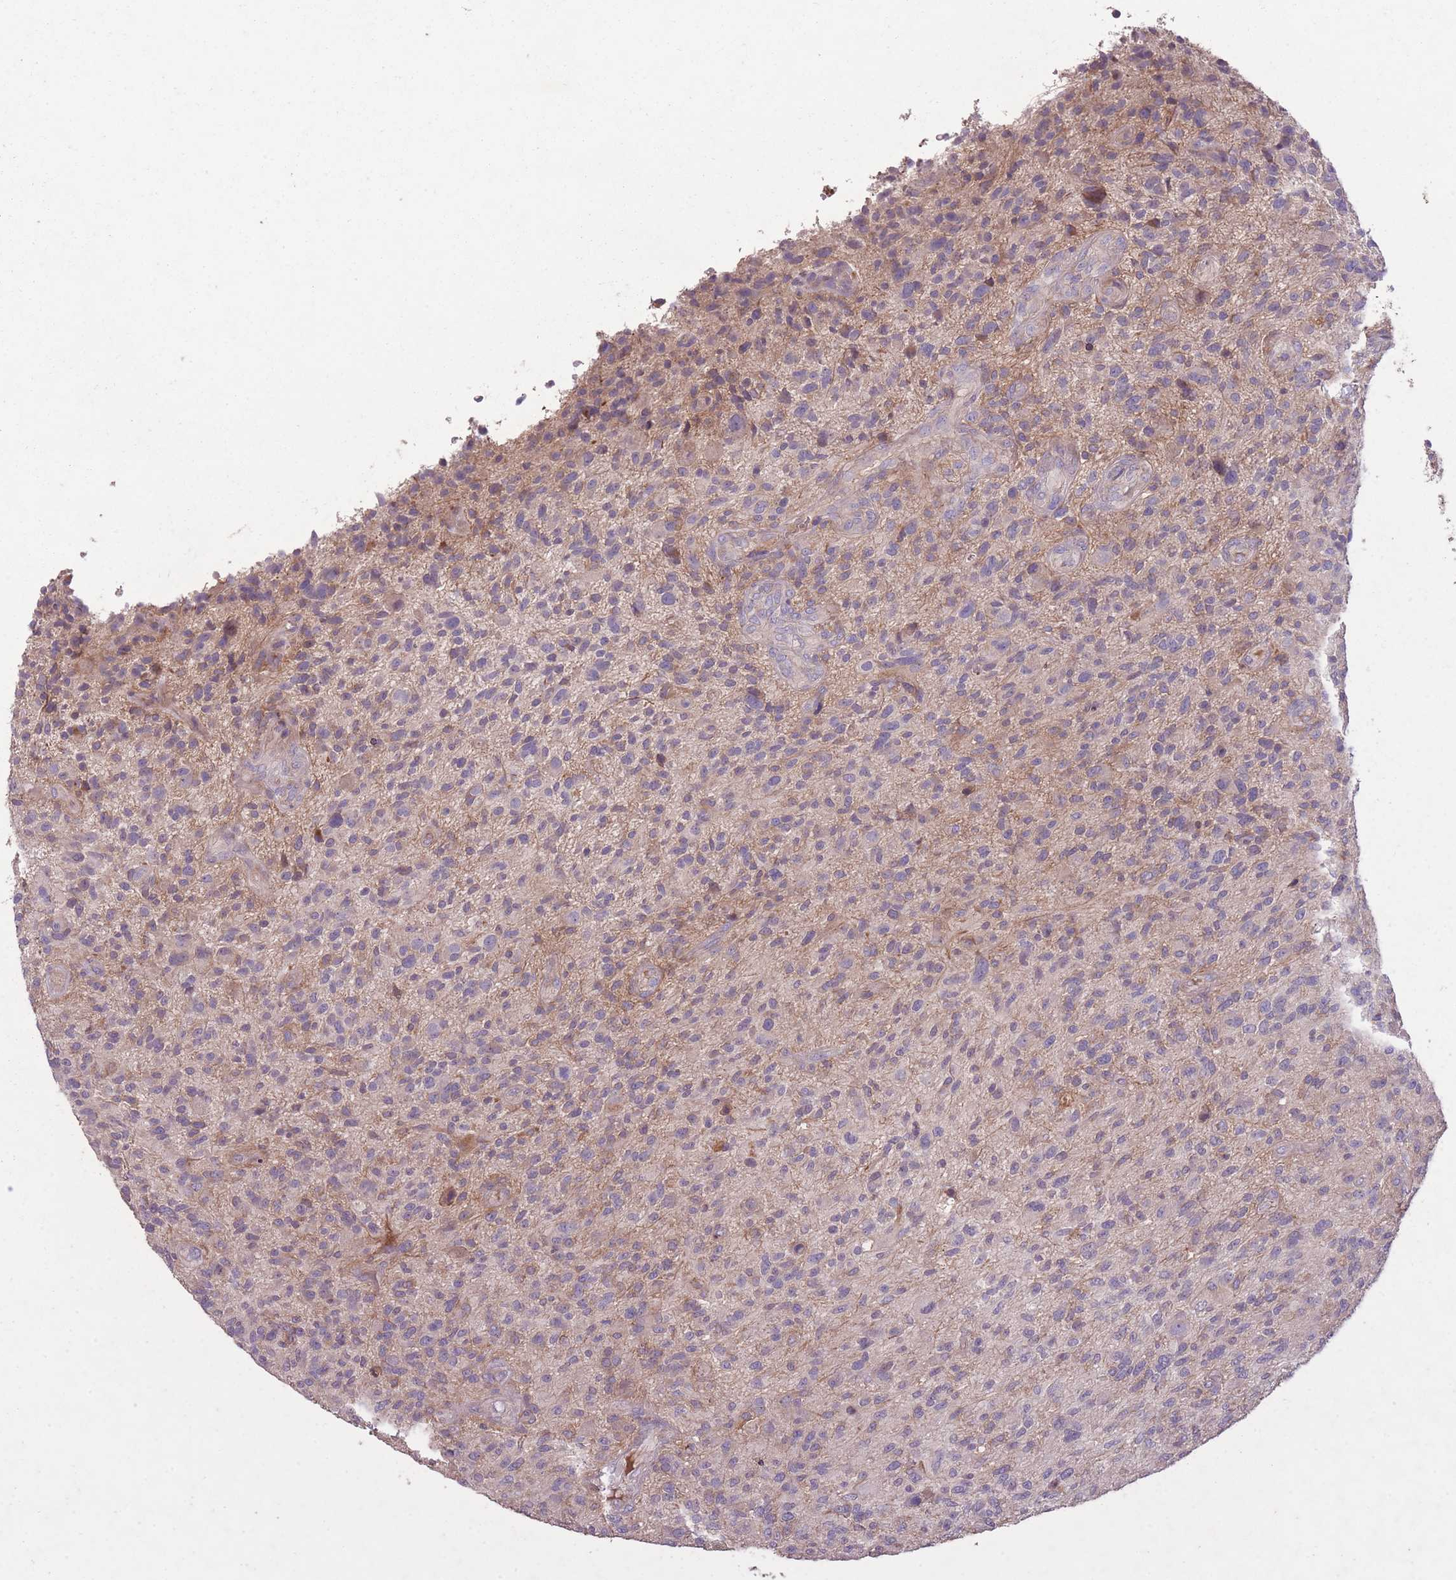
{"staining": {"intensity": "negative", "quantity": "none", "location": "none"}, "tissue": "glioma", "cell_type": "Tumor cells", "image_type": "cancer", "snomed": [{"axis": "morphology", "description": "Glioma, malignant, High grade"}, {"axis": "topography", "description": "Brain"}], "caption": "Immunohistochemistry histopathology image of neoplastic tissue: human malignant high-grade glioma stained with DAB displays no significant protein expression in tumor cells.", "gene": "OR2V2", "patient": {"sex": "male", "age": 47}}